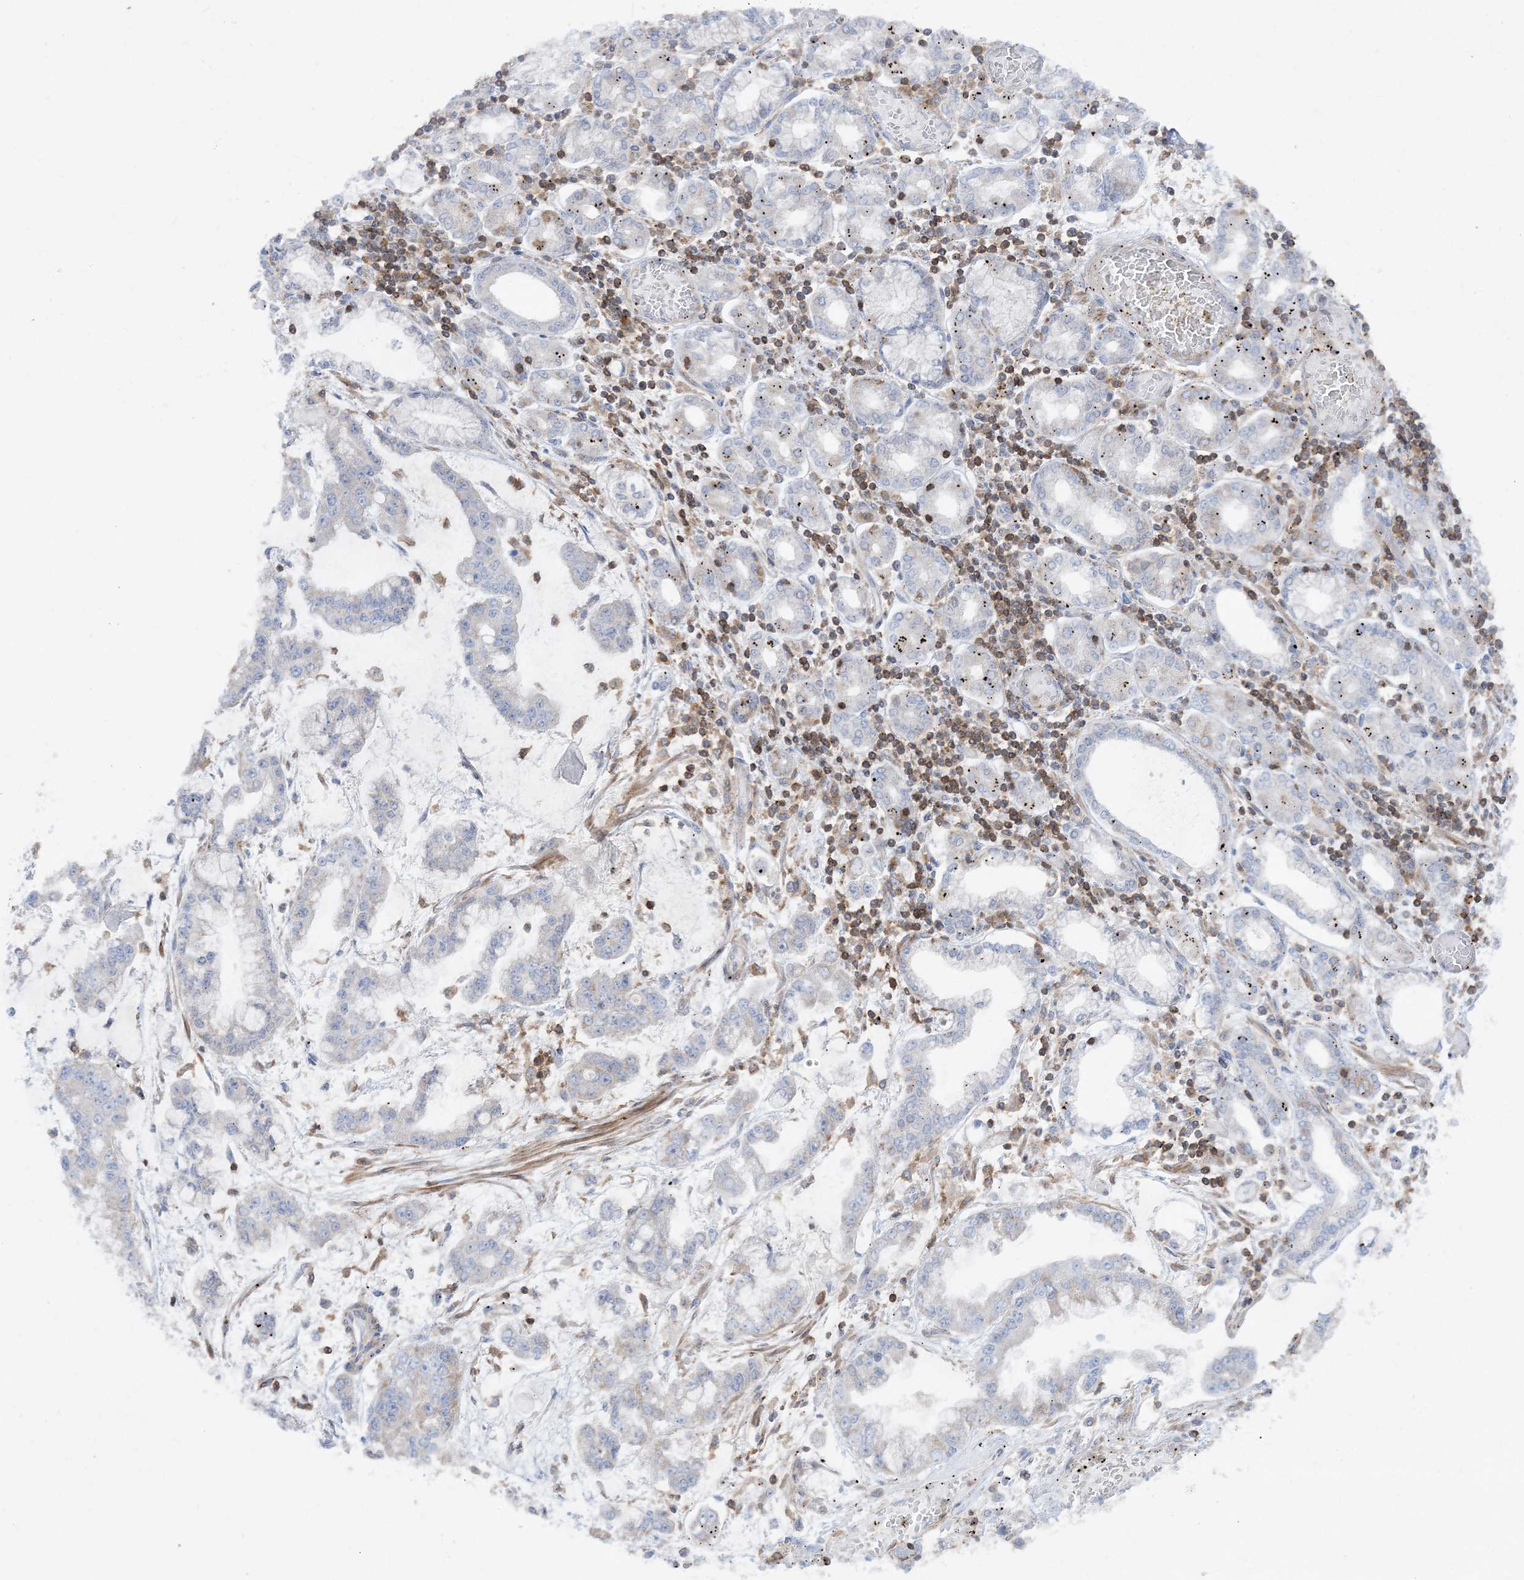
{"staining": {"intensity": "negative", "quantity": "none", "location": "none"}, "tissue": "stomach cancer", "cell_type": "Tumor cells", "image_type": "cancer", "snomed": [{"axis": "morphology", "description": "Normal tissue, NOS"}, {"axis": "morphology", "description": "Adenocarcinoma, NOS"}, {"axis": "topography", "description": "Stomach, upper"}, {"axis": "topography", "description": "Stomach"}], "caption": "This is an immunohistochemistry (IHC) image of human stomach adenocarcinoma. There is no staining in tumor cells.", "gene": "ARHGAP30", "patient": {"sex": "male", "age": 76}}